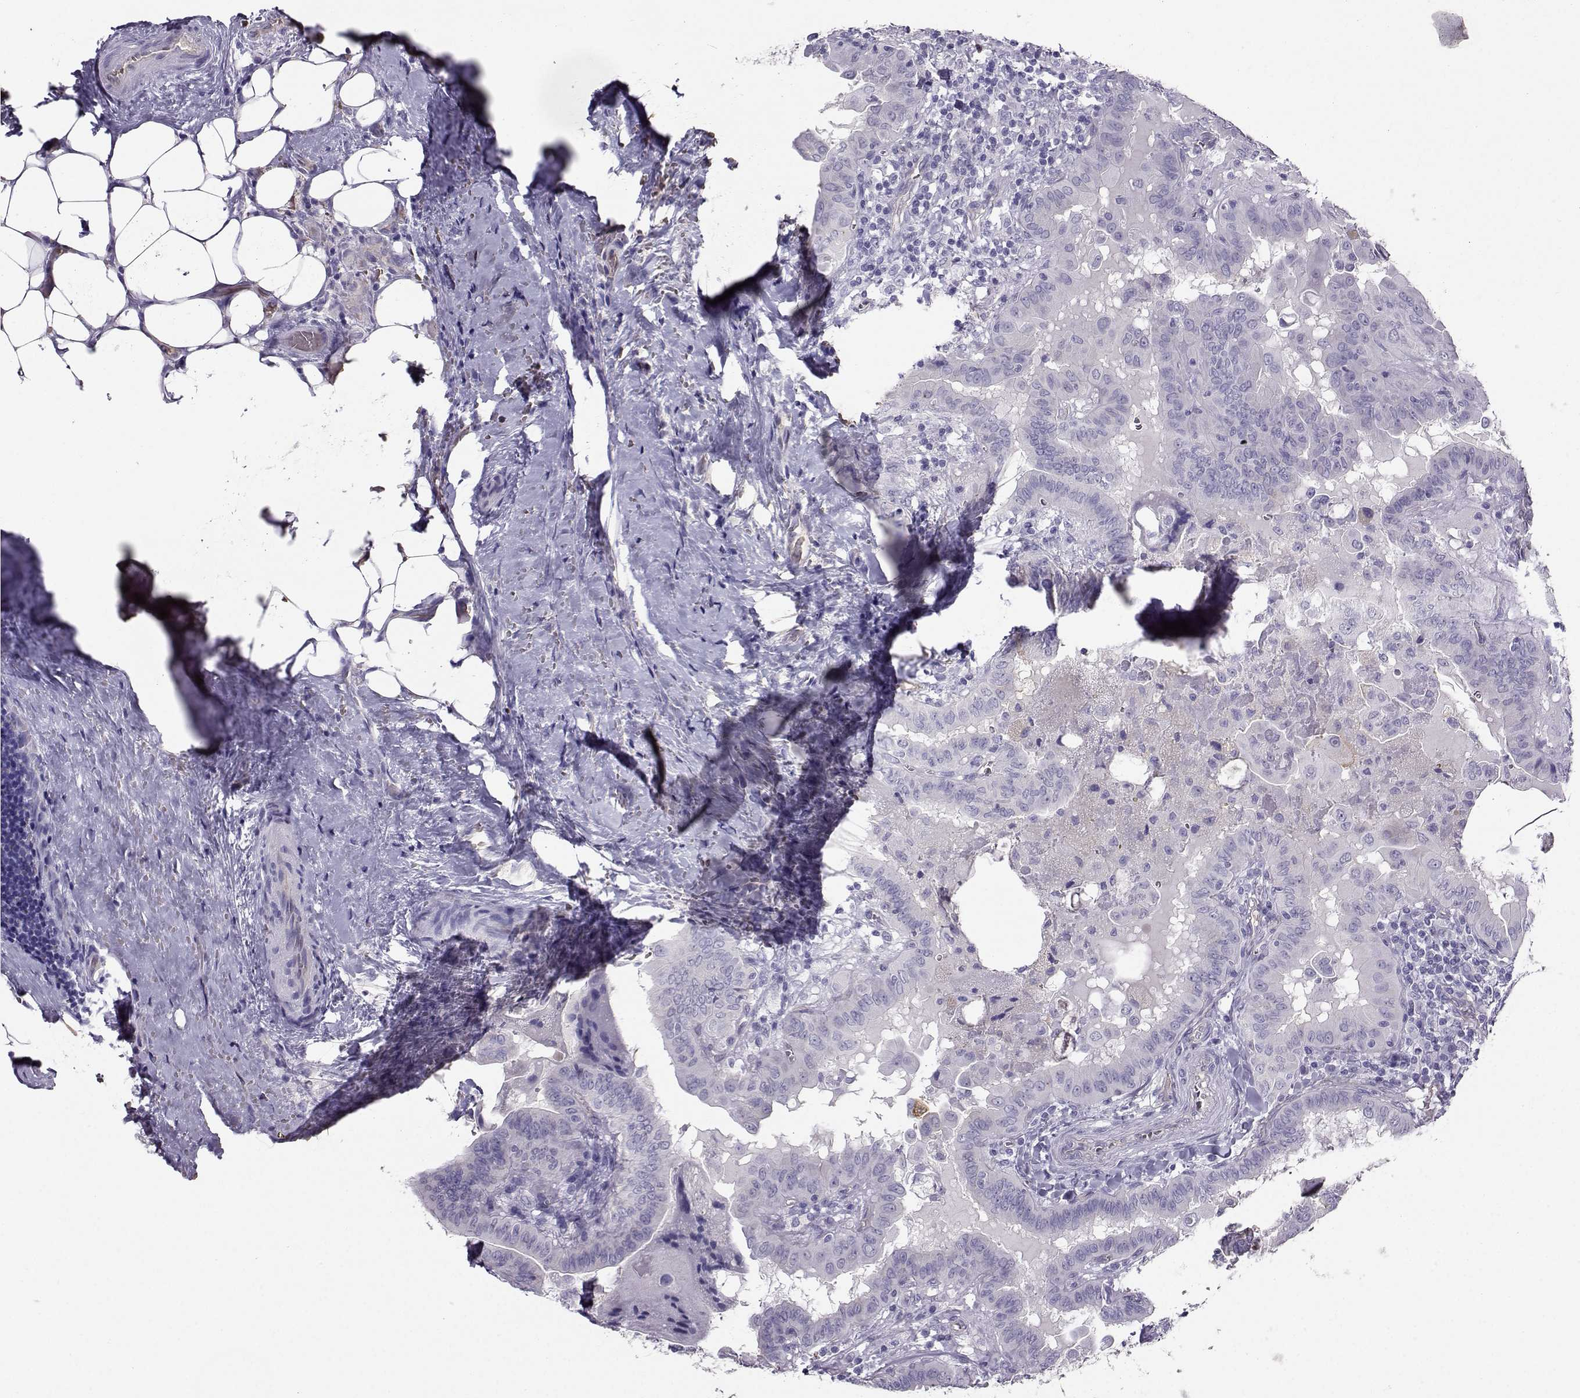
{"staining": {"intensity": "negative", "quantity": "none", "location": "none"}, "tissue": "thyroid cancer", "cell_type": "Tumor cells", "image_type": "cancer", "snomed": [{"axis": "morphology", "description": "Papillary adenocarcinoma, NOS"}, {"axis": "topography", "description": "Thyroid gland"}], "caption": "This photomicrograph is of papillary adenocarcinoma (thyroid) stained with IHC to label a protein in brown with the nuclei are counter-stained blue. There is no staining in tumor cells.", "gene": "CLUL1", "patient": {"sex": "female", "age": 37}}